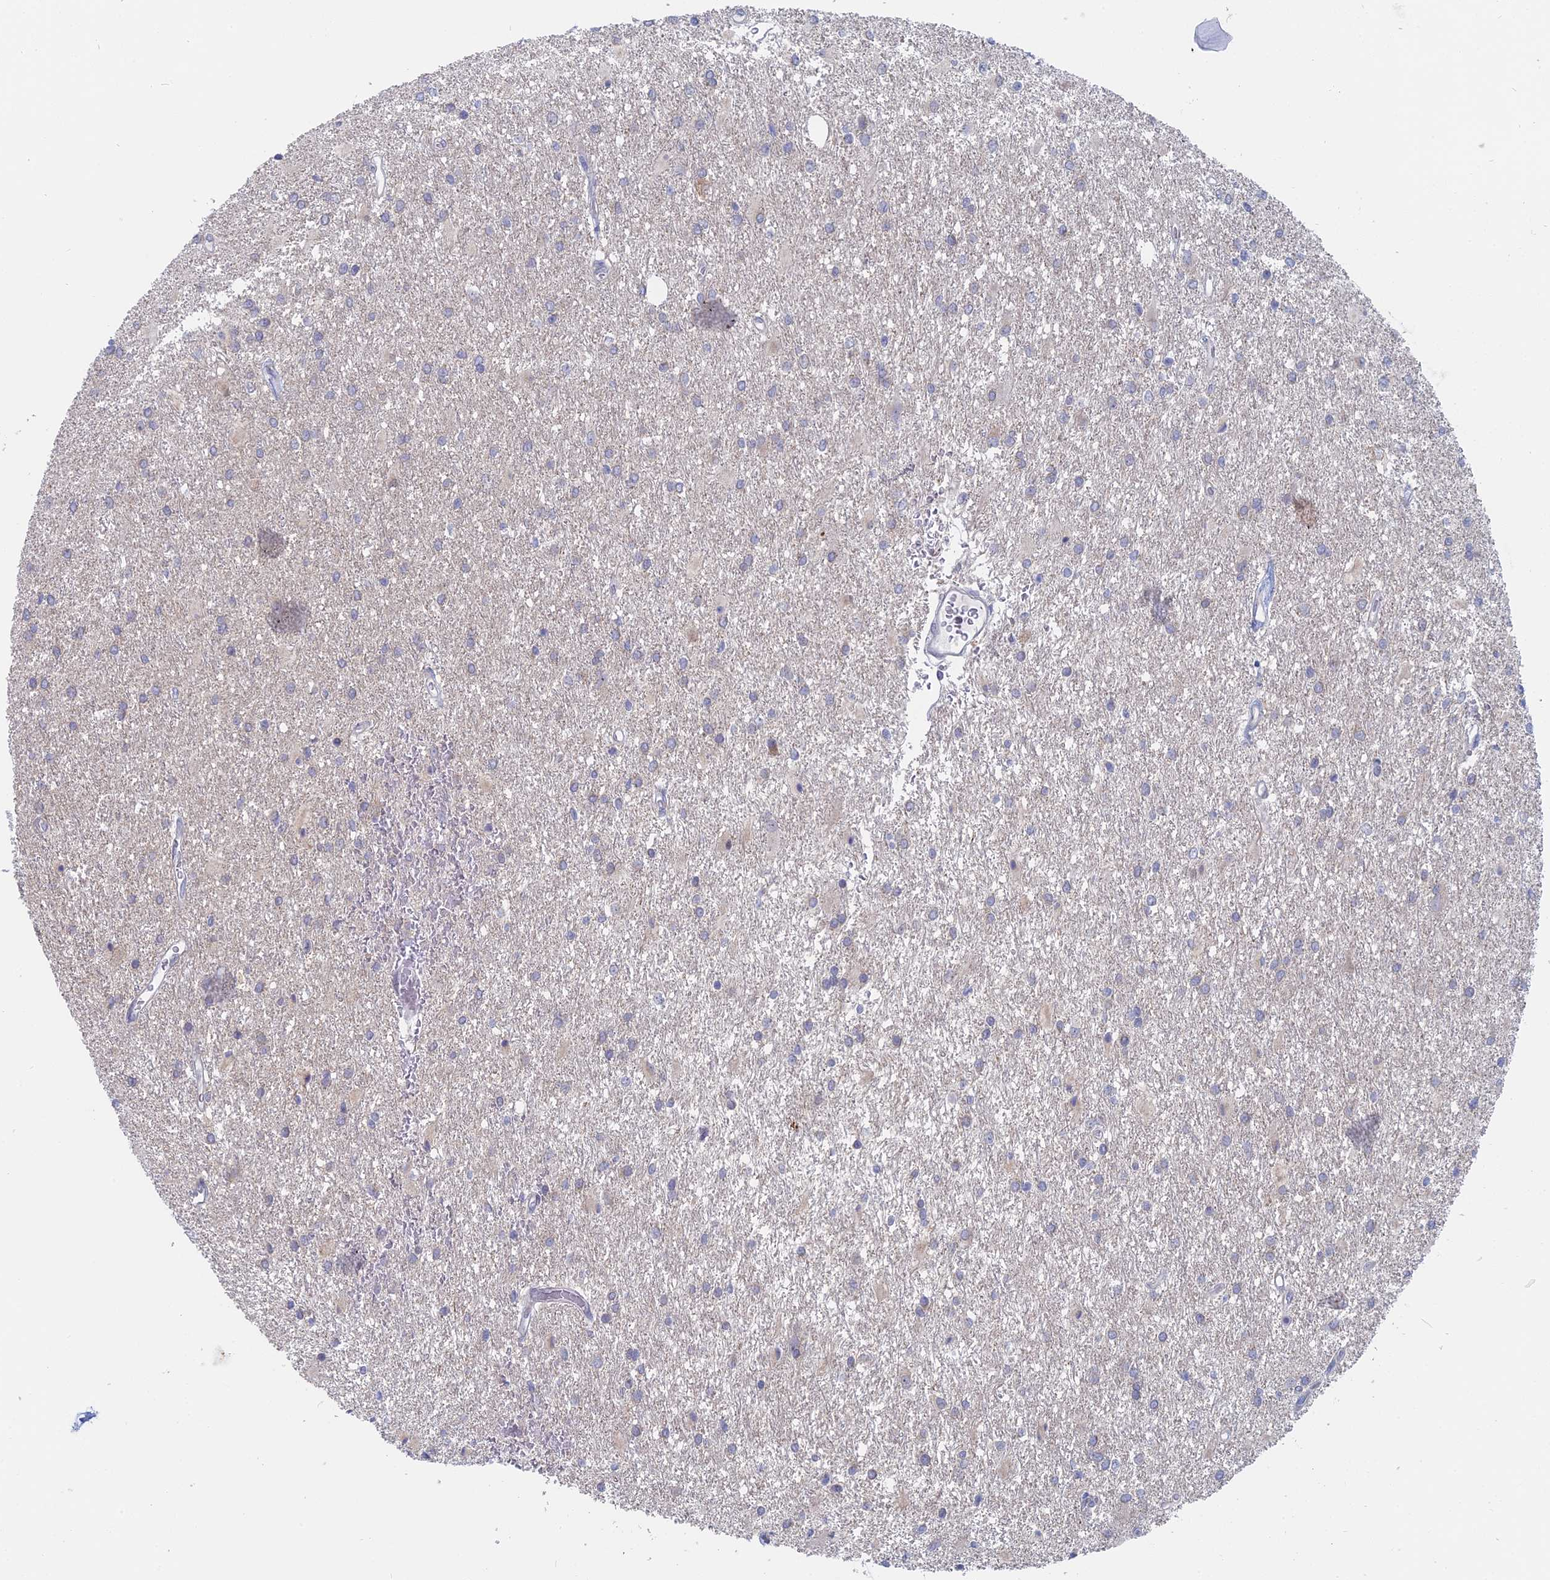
{"staining": {"intensity": "negative", "quantity": "none", "location": "none"}, "tissue": "glioma", "cell_type": "Tumor cells", "image_type": "cancer", "snomed": [{"axis": "morphology", "description": "Glioma, malignant, High grade"}, {"axis": "topography", "description": "Brain"}], "caption": "This is a histopathology image of IHC staining of malignant high-grade glioma, which shows no expression in tumor cells.", "gene": "TBC1D30", "patient": {"sex": "female", "age": 50}}